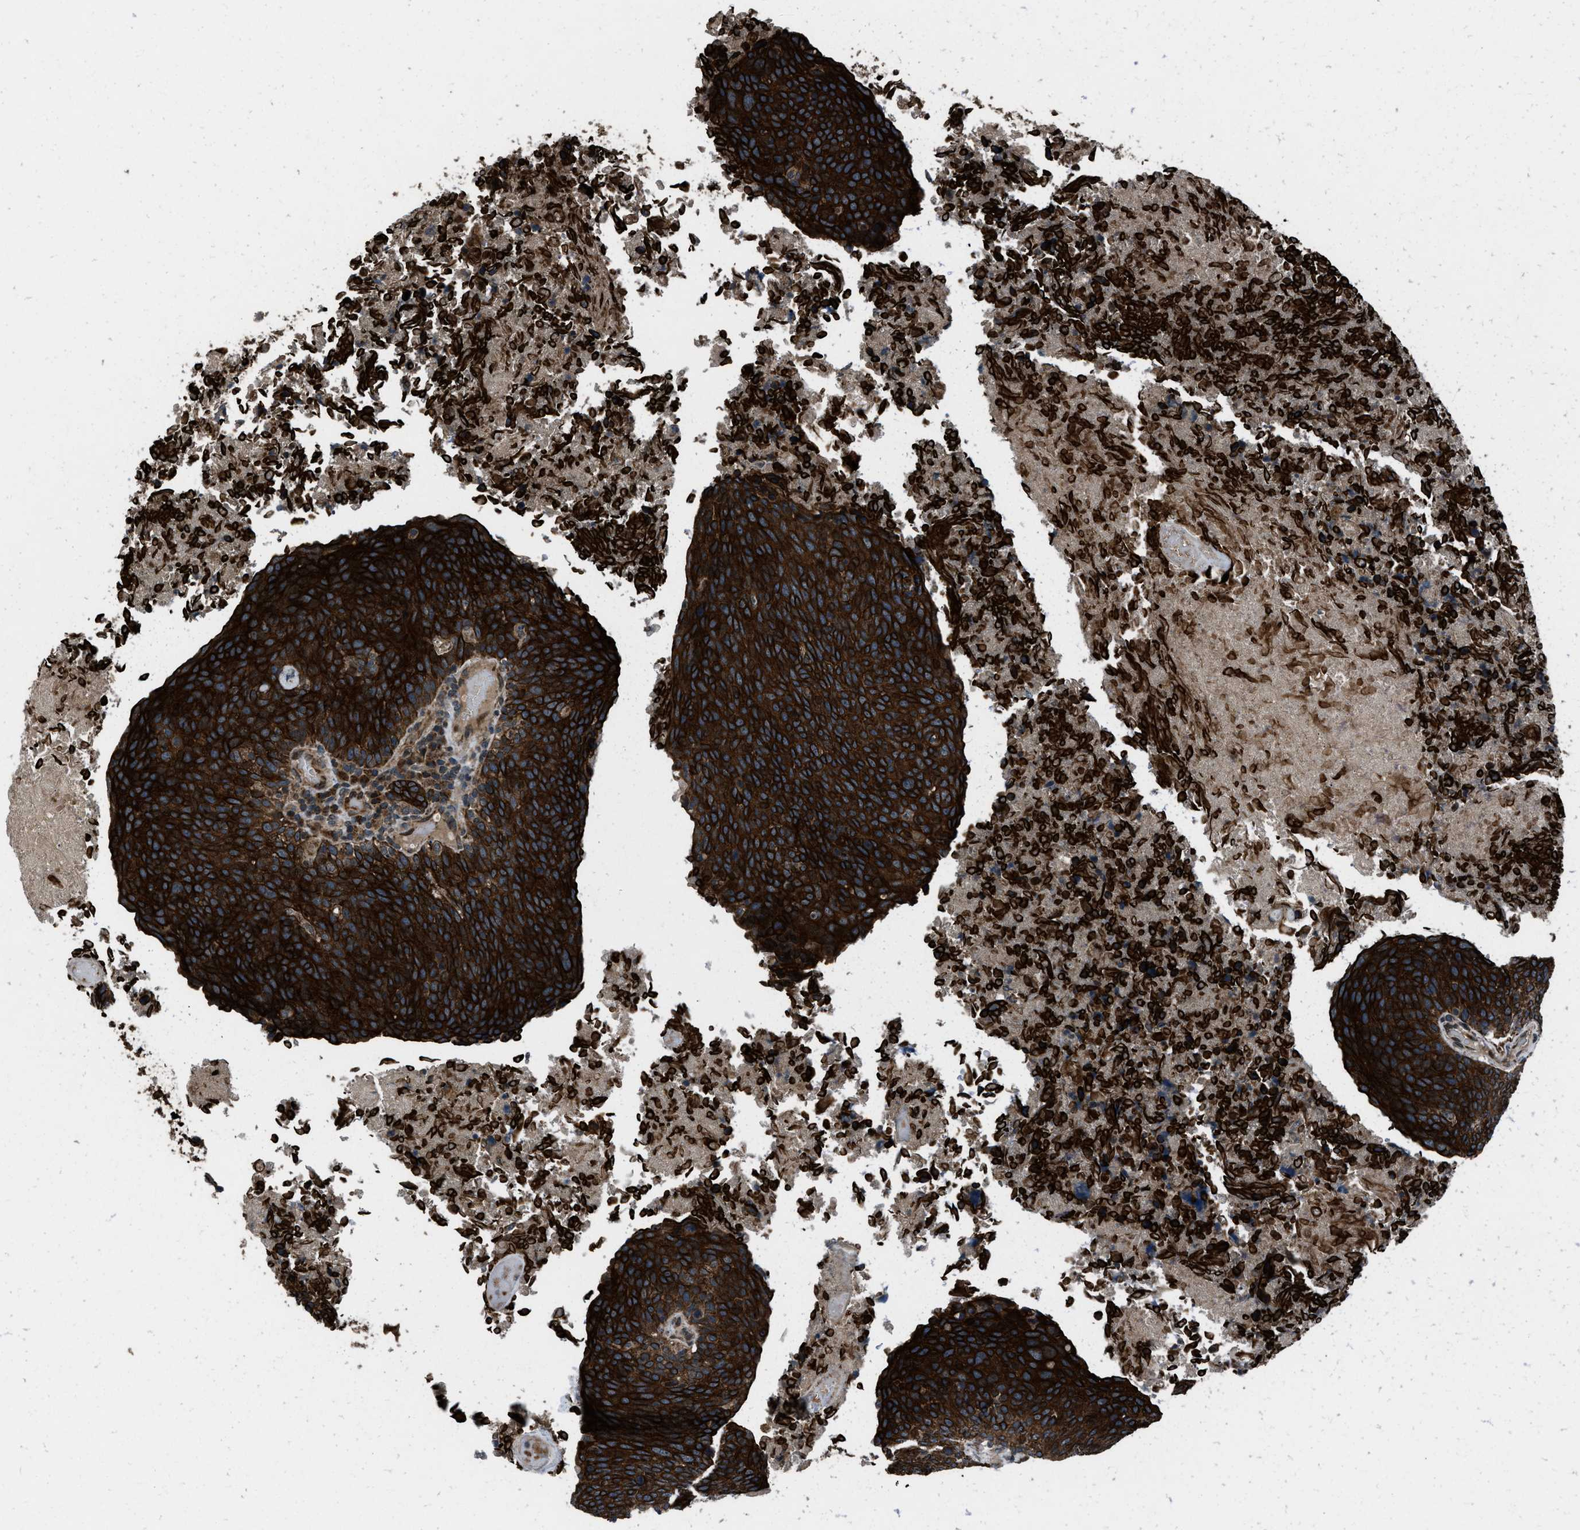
{"staining": {"intensity": "strong", "quantity": ">75%", "location": "cytoplasmic/membranous"}, "tissue": "head and neck cancer", "cell_type": "Tumor cells", "image_type": "cancer", "snomed": [{"axis": "morphology", "description": "Squamous cell carcinoma, NOS"}, {"axis": "morphology", "description": "Squamous cell carcinoma, metastatic, NOS"}, {"axis": "topography", "description": "Lymph node"}, {"axis": "topography", "description": "Head-Neck"}], "caption": "High-magnification brightfield microscopy of metastatic squamous cell carcinoma (head and neck) stained with DAB (brown) and counterstained with hematoxylin (blue). tumor cells exhibit strong cytoplasmic/membranous expression is present in approximately>75% of cells.", "gene": "IRAK4", "patient": {"sex": "male", "age": 62}}